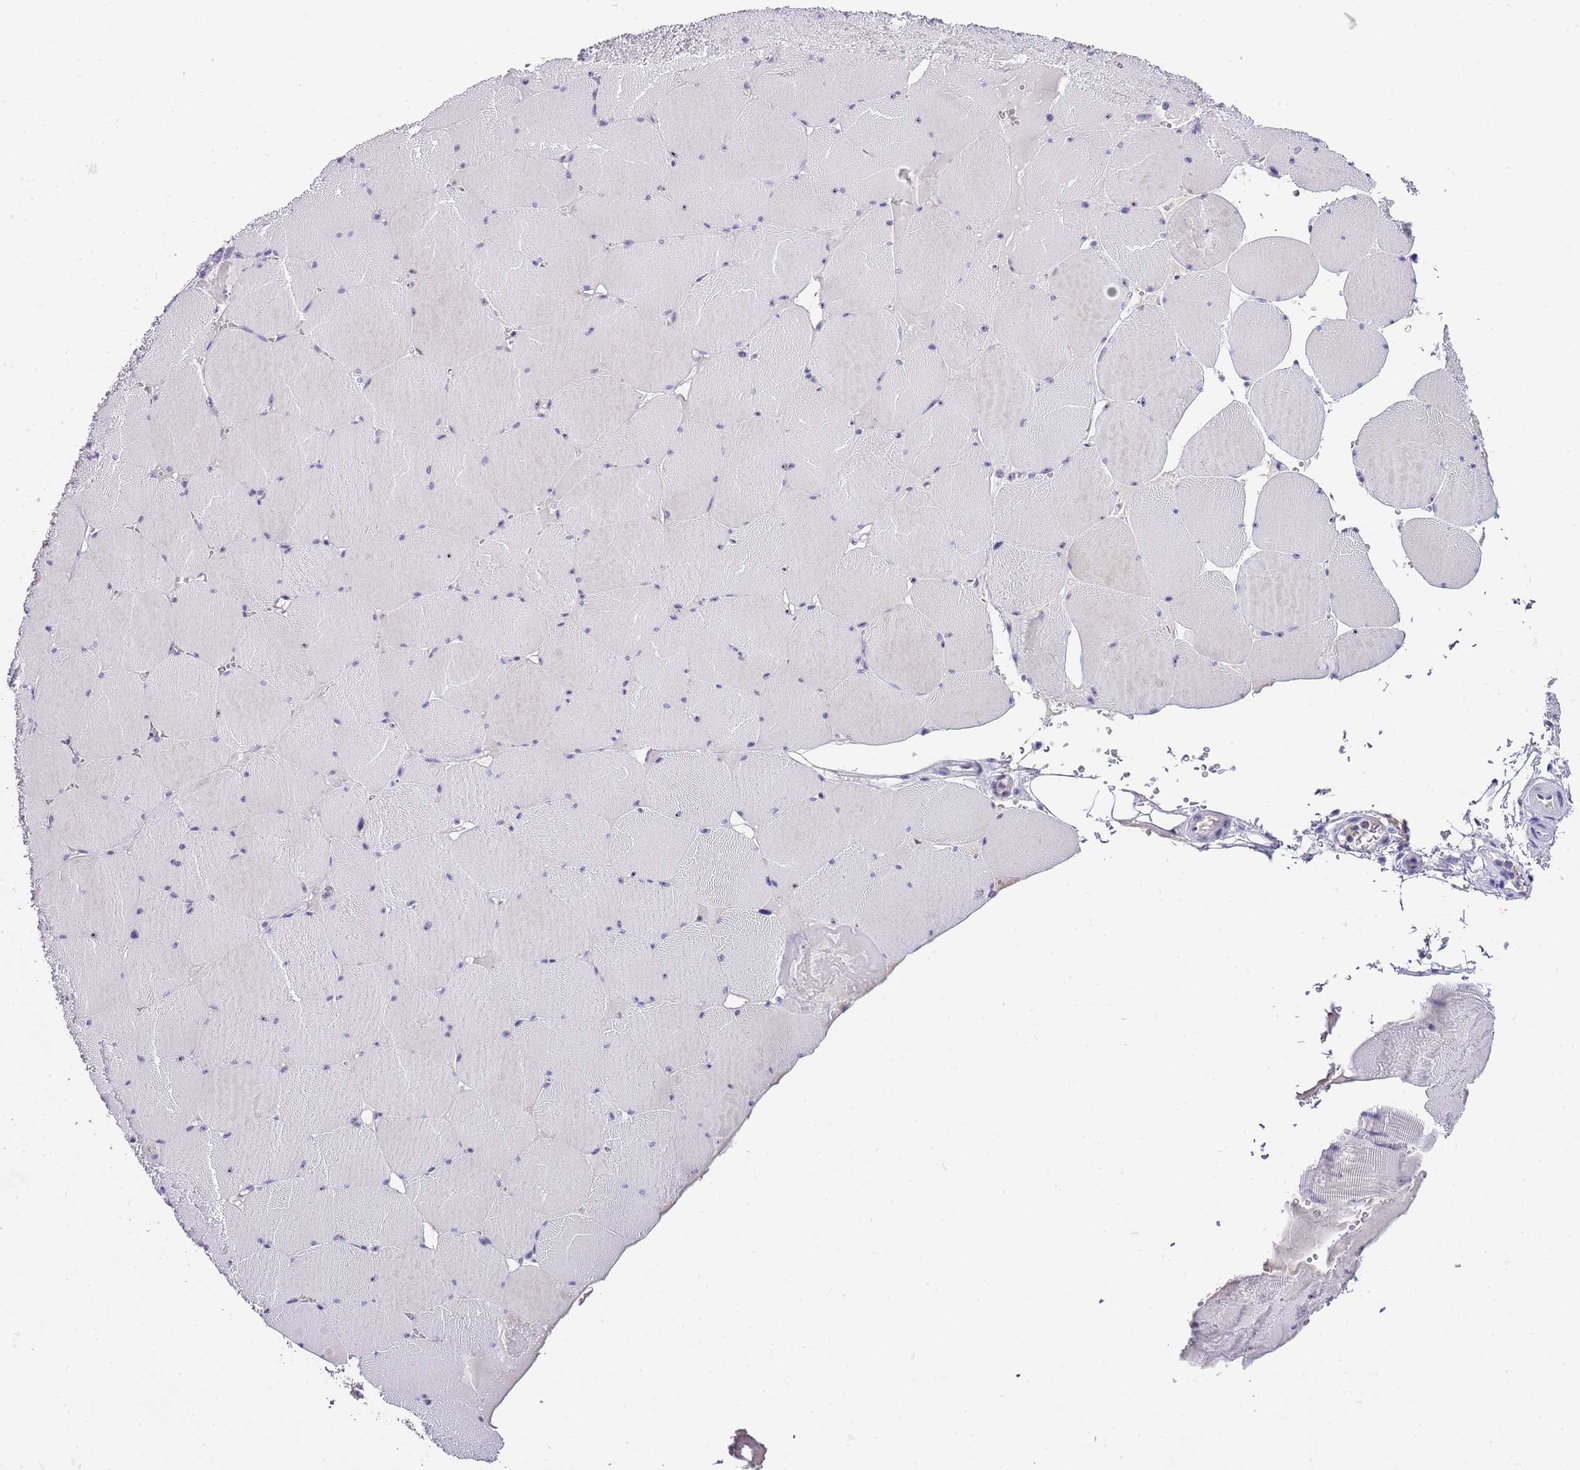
{"staining": {"intensity": "moderate", "quantity": "<25%", "location": "nuclear"}, "tissue": "skeletal muscle", "cell_type": "Myocytes", "image_type": "normal", "snomed": [{"axis": "morphology", "description": "Normal tissue, NOS"}, {"axis": "topography", "description": "Skeletal muscle"}, {"axis": "topography", "description": "Head-Neck"}], "caption": "Immunohistochemical staining of unremarkable human skeletal muscle demonstrates <25% levels of moderate nuclear protein expression in about <25% of myocytes.", "gene": "NOP56", "patient": {"sex": "male", "age": 66}}